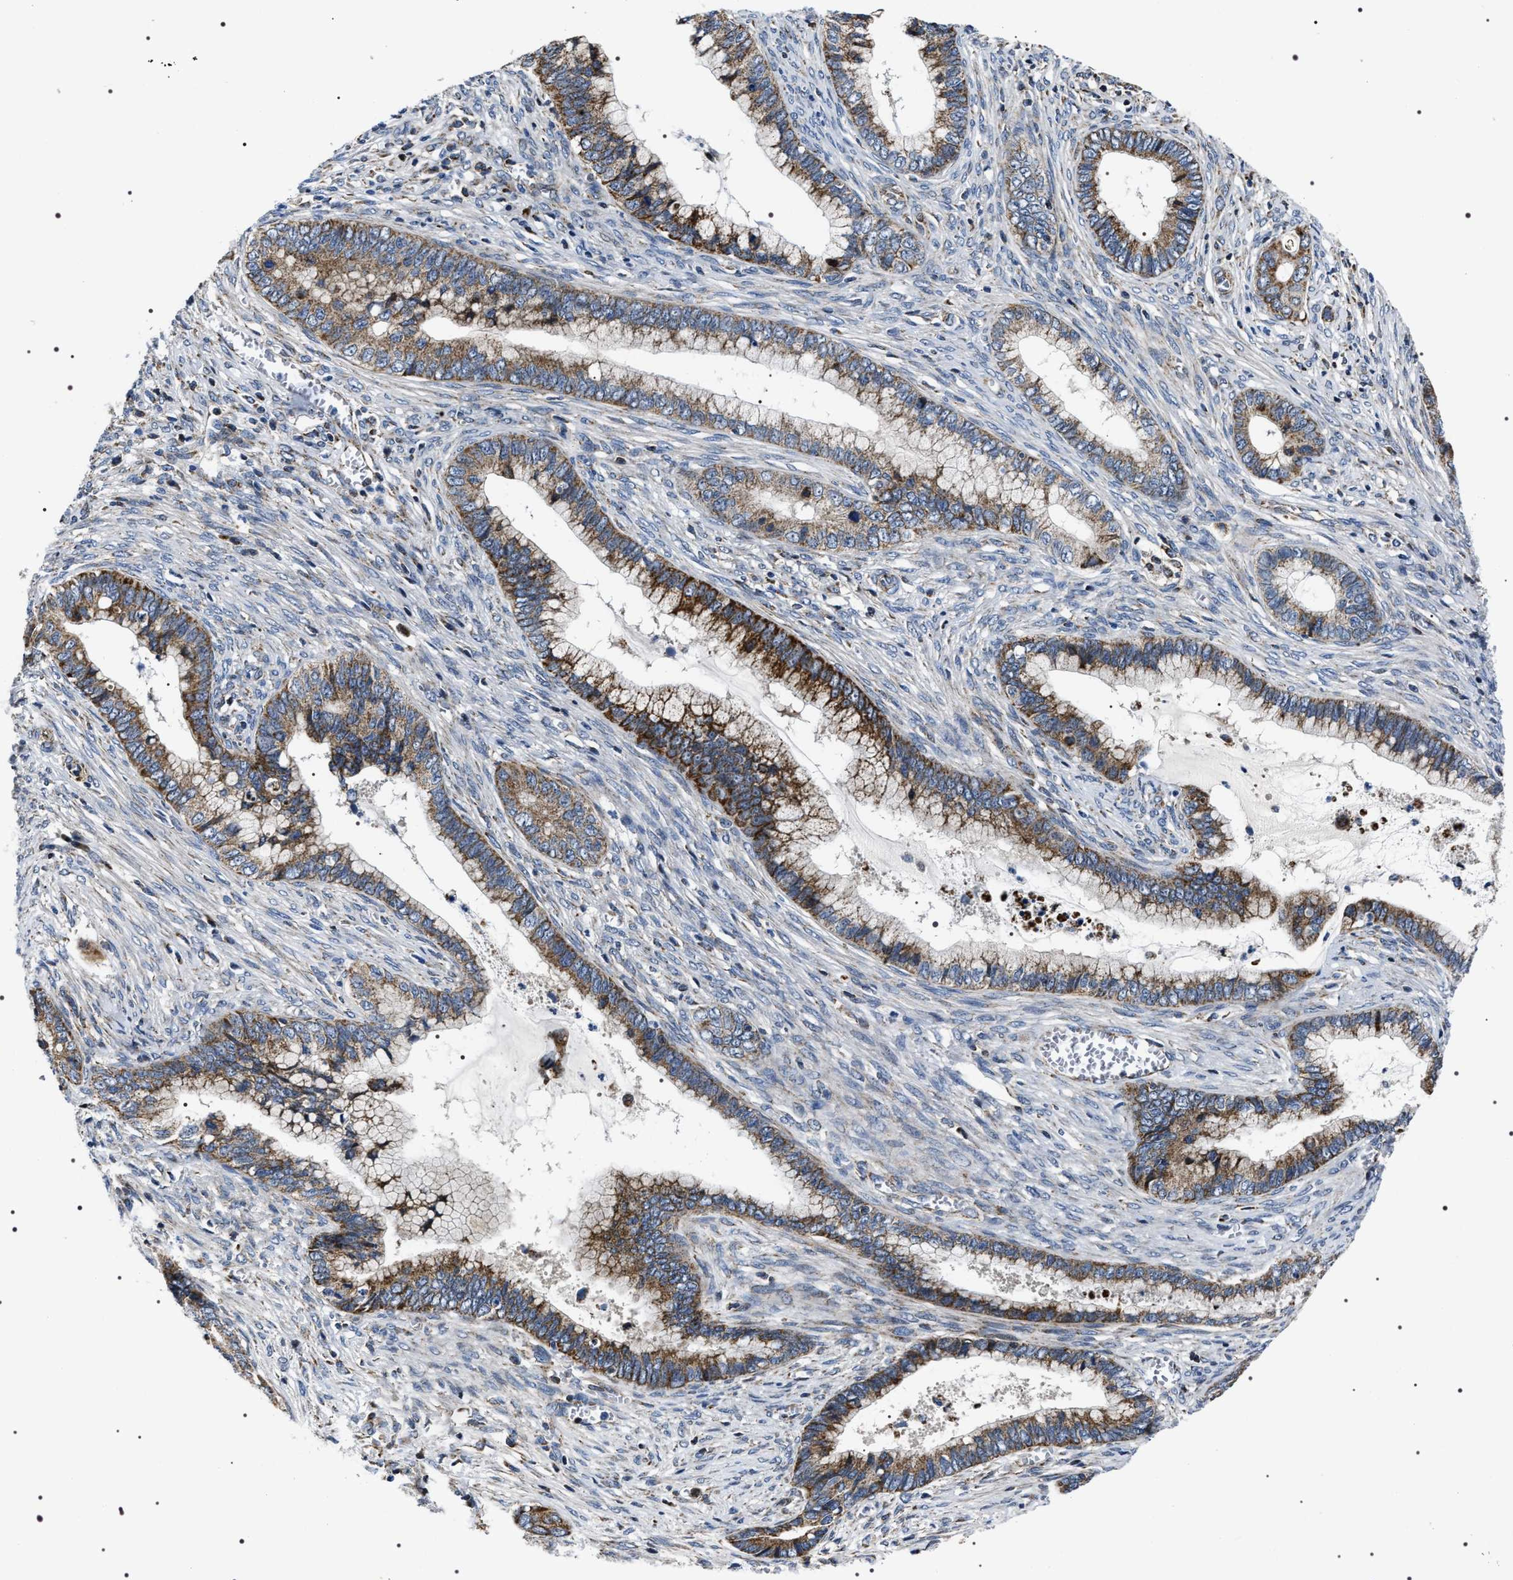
{"staining": {"intensity": "moderate", "quantity": ">75%", "location": "cytoplasmic/membranous"}, "tissue": "cervical cancer", "cell_type": "Tumor cells", "image_type": "cancer", "snomed": [{"axis": "morphology", "description": "Adenocarcinoma, NOS"}, {"axis": "topography", "description": "Cervix"}], "caption": "There is medium levels of moderate cytoplasmic/membranous positivity in tumor cells of cervical cancer, as demonstrated by immunohistochemical staining (brown color).", "gene": "NTMT1", "patient": {"sex": "female", "age": 44}}